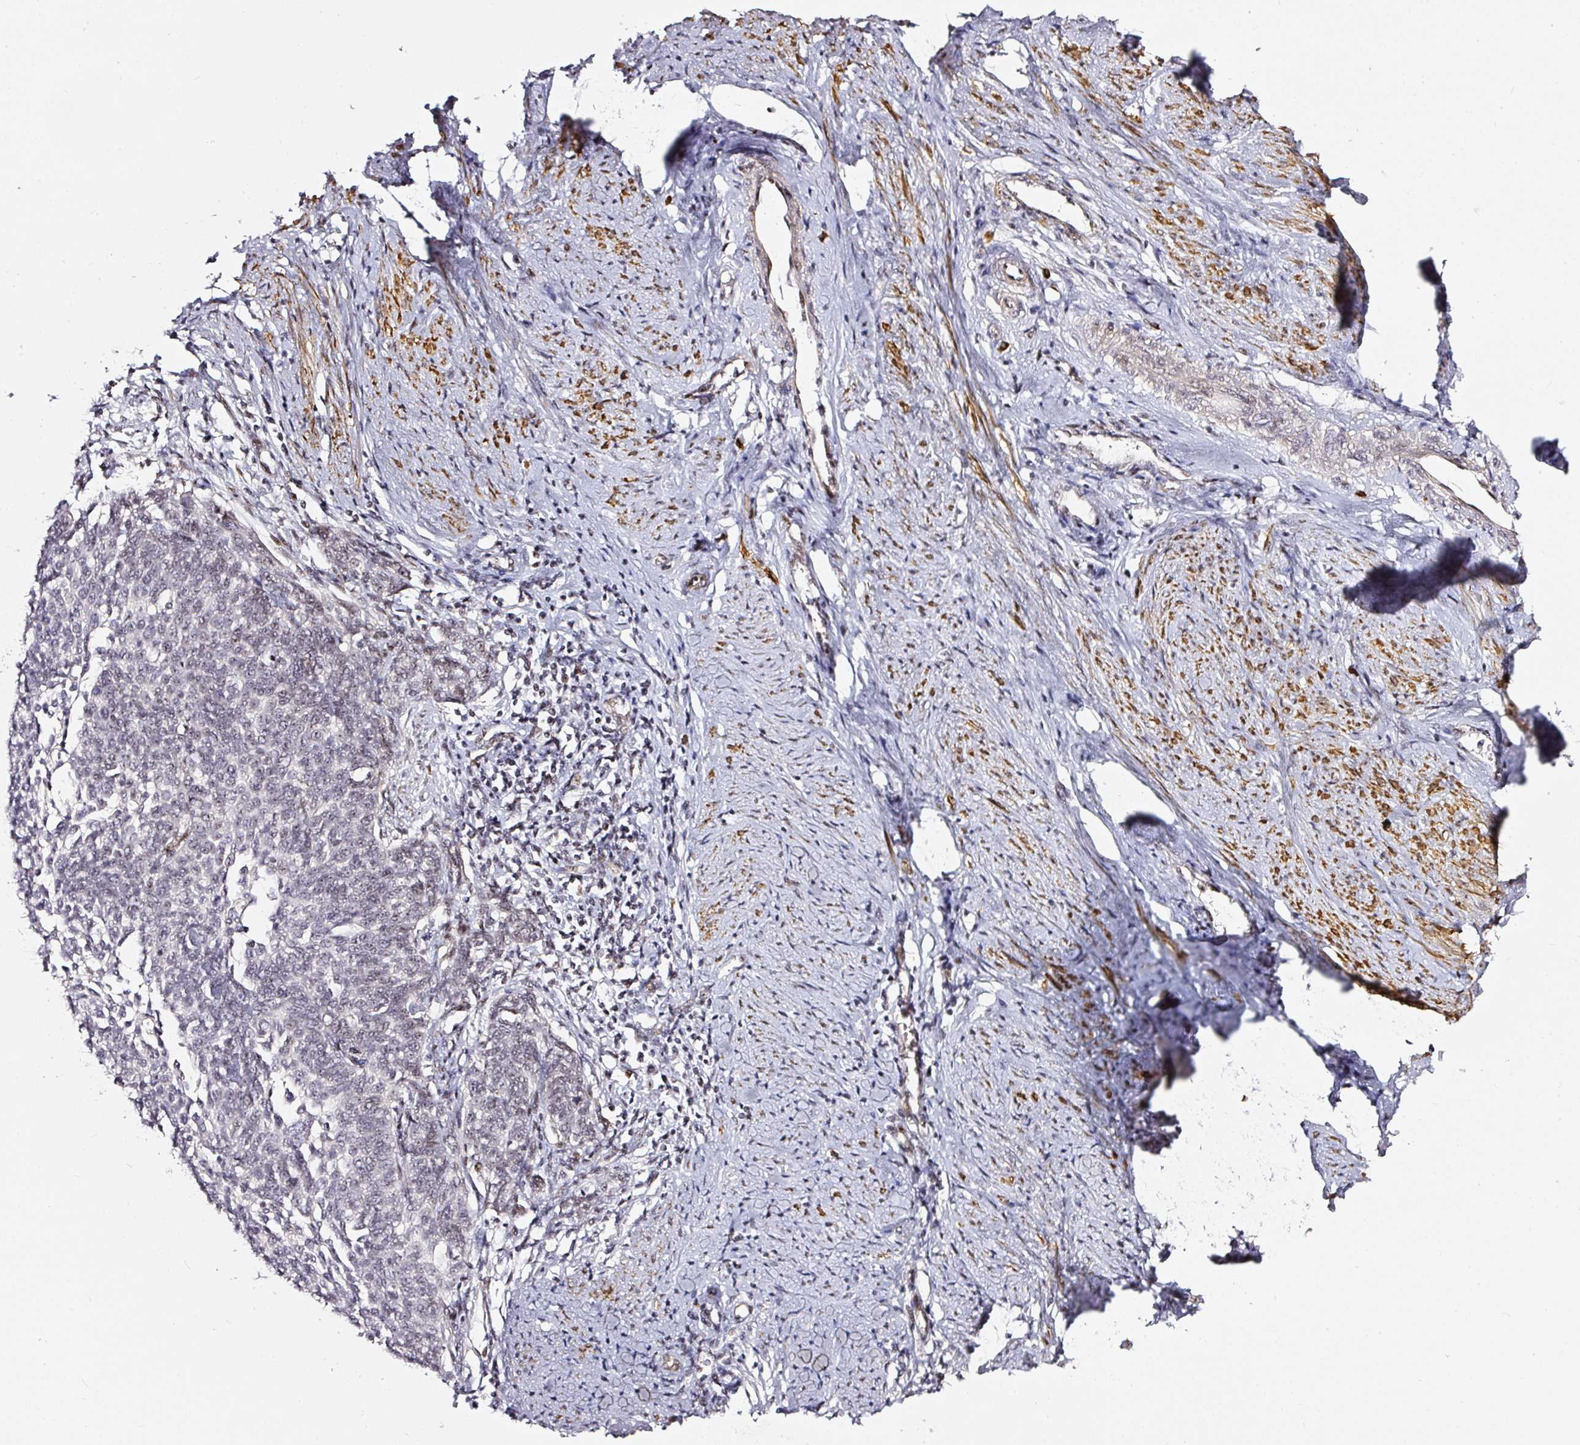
{"staining": {"intensity": "weak", "quantity": "25%-75%", "location": "nuclear"}, "tissue": "cervical cancer", "cell_type": "Tumor cells", "image_type": "cancer", "snomed": [{"axis": "morphology", "description": "Squamous cell carcinoma, NOS"}, {"axis": "topography", "description": "Cervix"}], "caption": "Squamous cell carcinoma (cervical) tissue exhibits weak nuclear expression in about 25%-75% of tumor cells, visualized by immunohistochemistry. (DAB (3,3'-diaminobenzidine) = brown stain, brightfield microscopy at high magnification).", "gene": "MXRA8", "patient": {"sex": "female", "age": 39}}